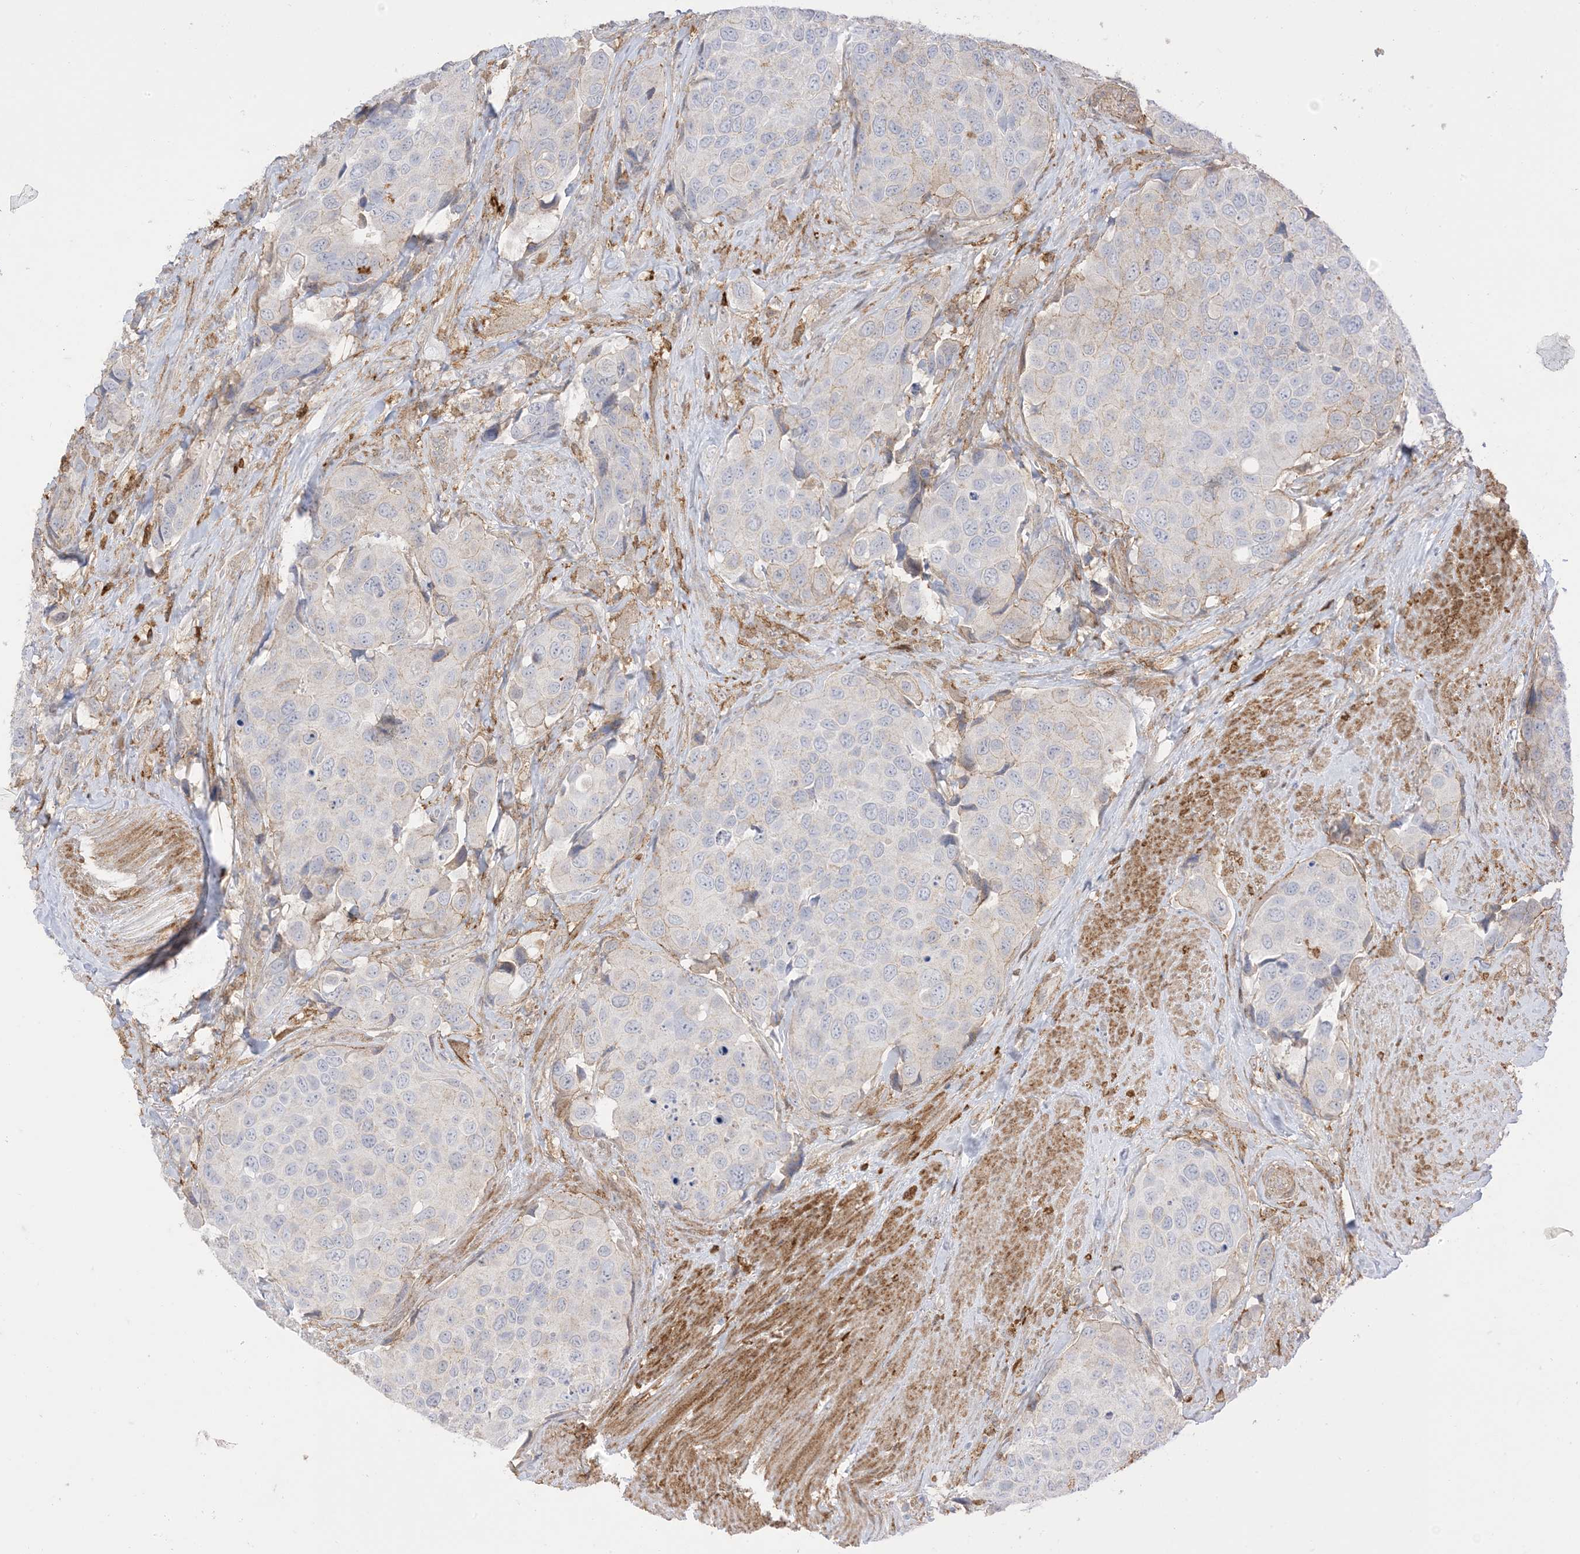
{"staining": {"intensity": "negative", "quantity": "none", "location": "none"}, "tissue": "urothelial cancer", "cell_type": "Tumor cells", "image_type": "cancer", "snomed": [{"axis": "morphology", "description": "Urothelial carcinoma, High grade"}, {"axis": "topography", "description": "Urinary bladder"}], "caption": "A high-resolution image shows immunohistochemistry staining of urothelial cancer, which displays no significant positivity in tumor cells. (DAB (3,3'-diaminobenzidine) immunohistochemistry (IHC), high magnification).", "gene": "GSN", "patient": {"sex": "male", "age": 74}}